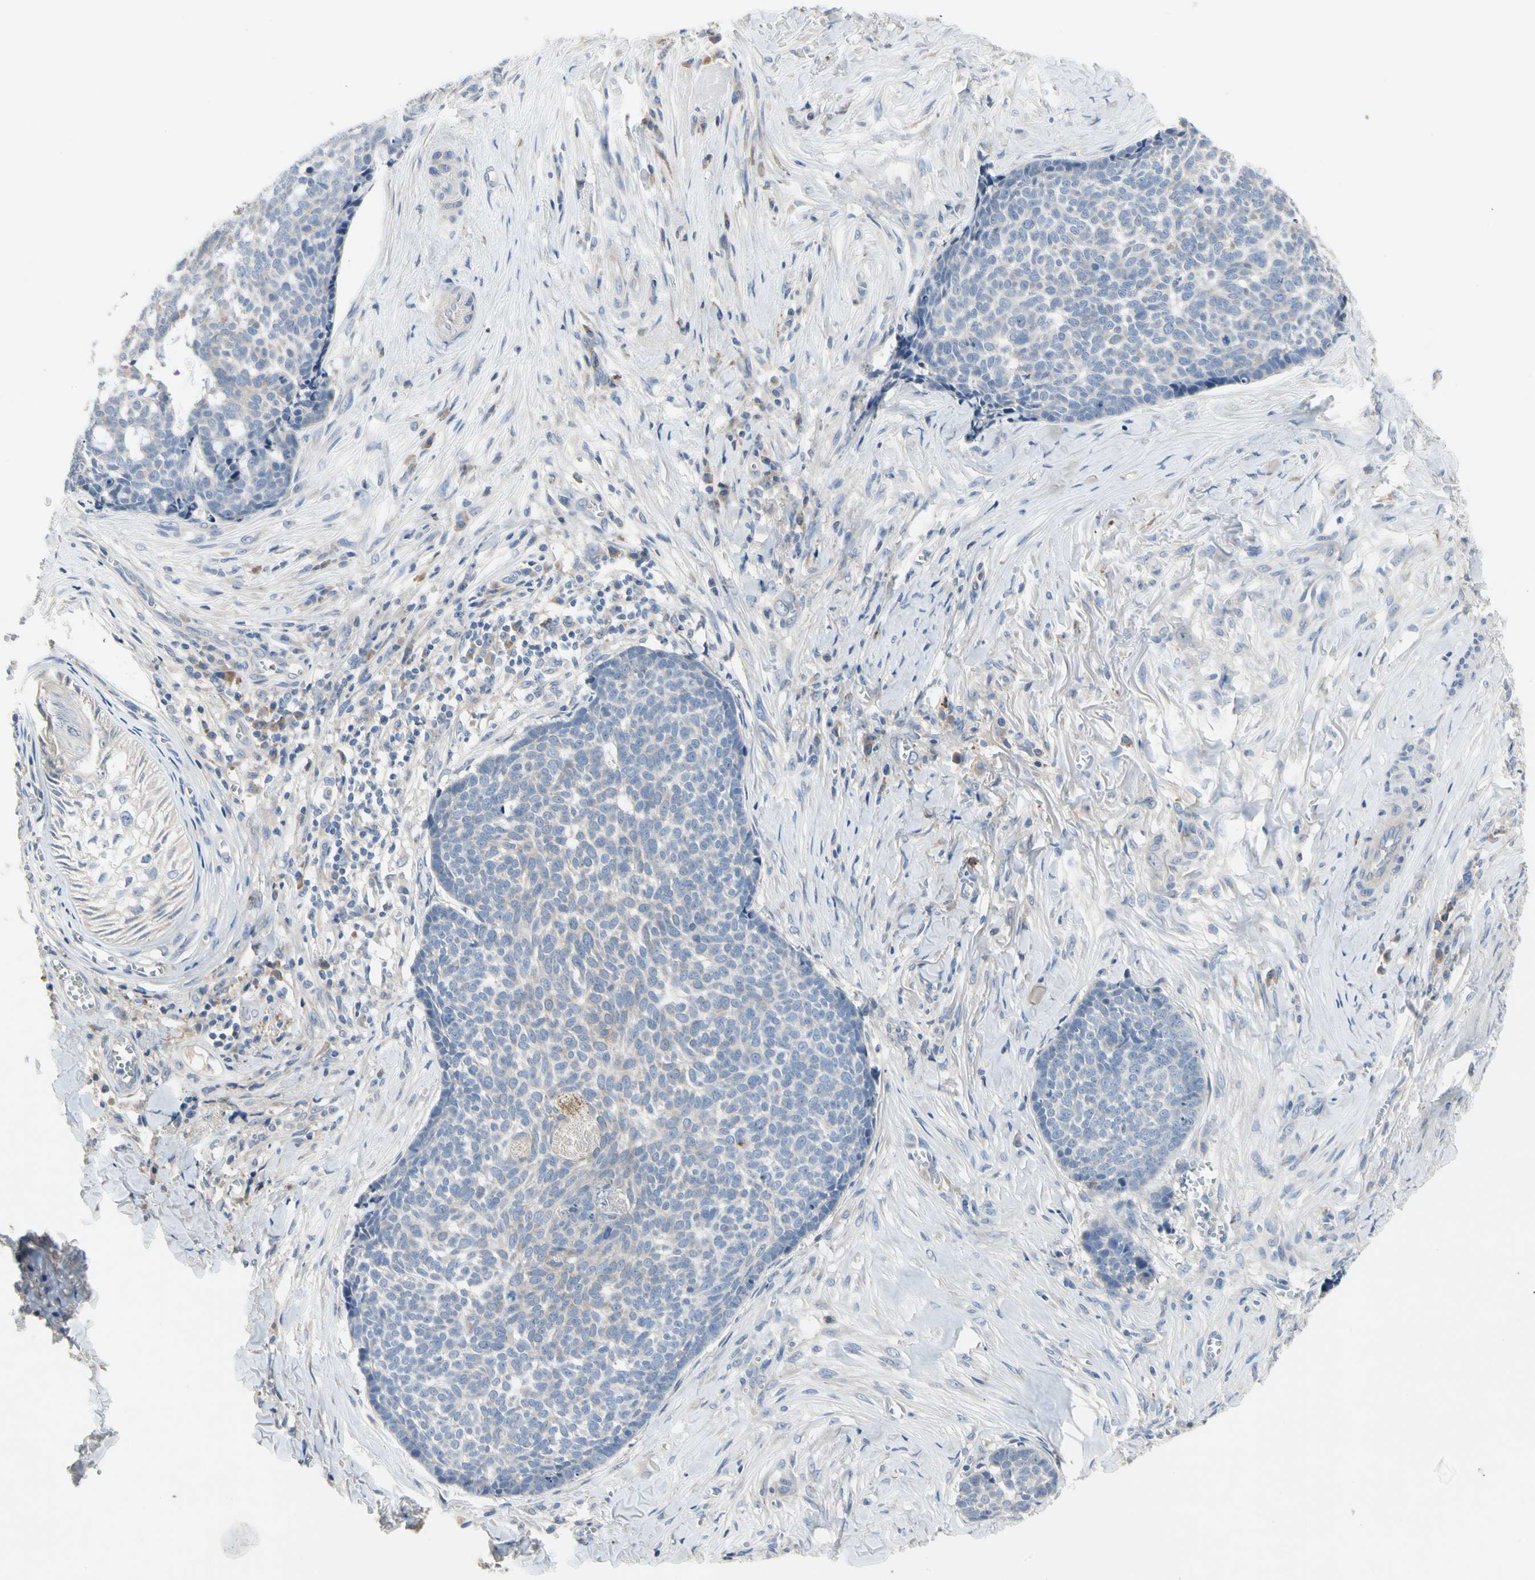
{"staining": {"intensity": "negative", "quantity": "none", "location": "none"}, "tissue": "skin cancer", "cell_type": "Tumor cells", "image_type": "cancer", "snomed": [{"axis": "morphology", "description": "Basal cell carcinoma"}, {"axis": "topography", "description": "Skin"}], "caption": "Skin basal cell carcinoma was stained to show a protein in brown. There is no significant expression in tumor cells.", "gene": "GAS6", "patient": {"sex": "male", "age": 84}}